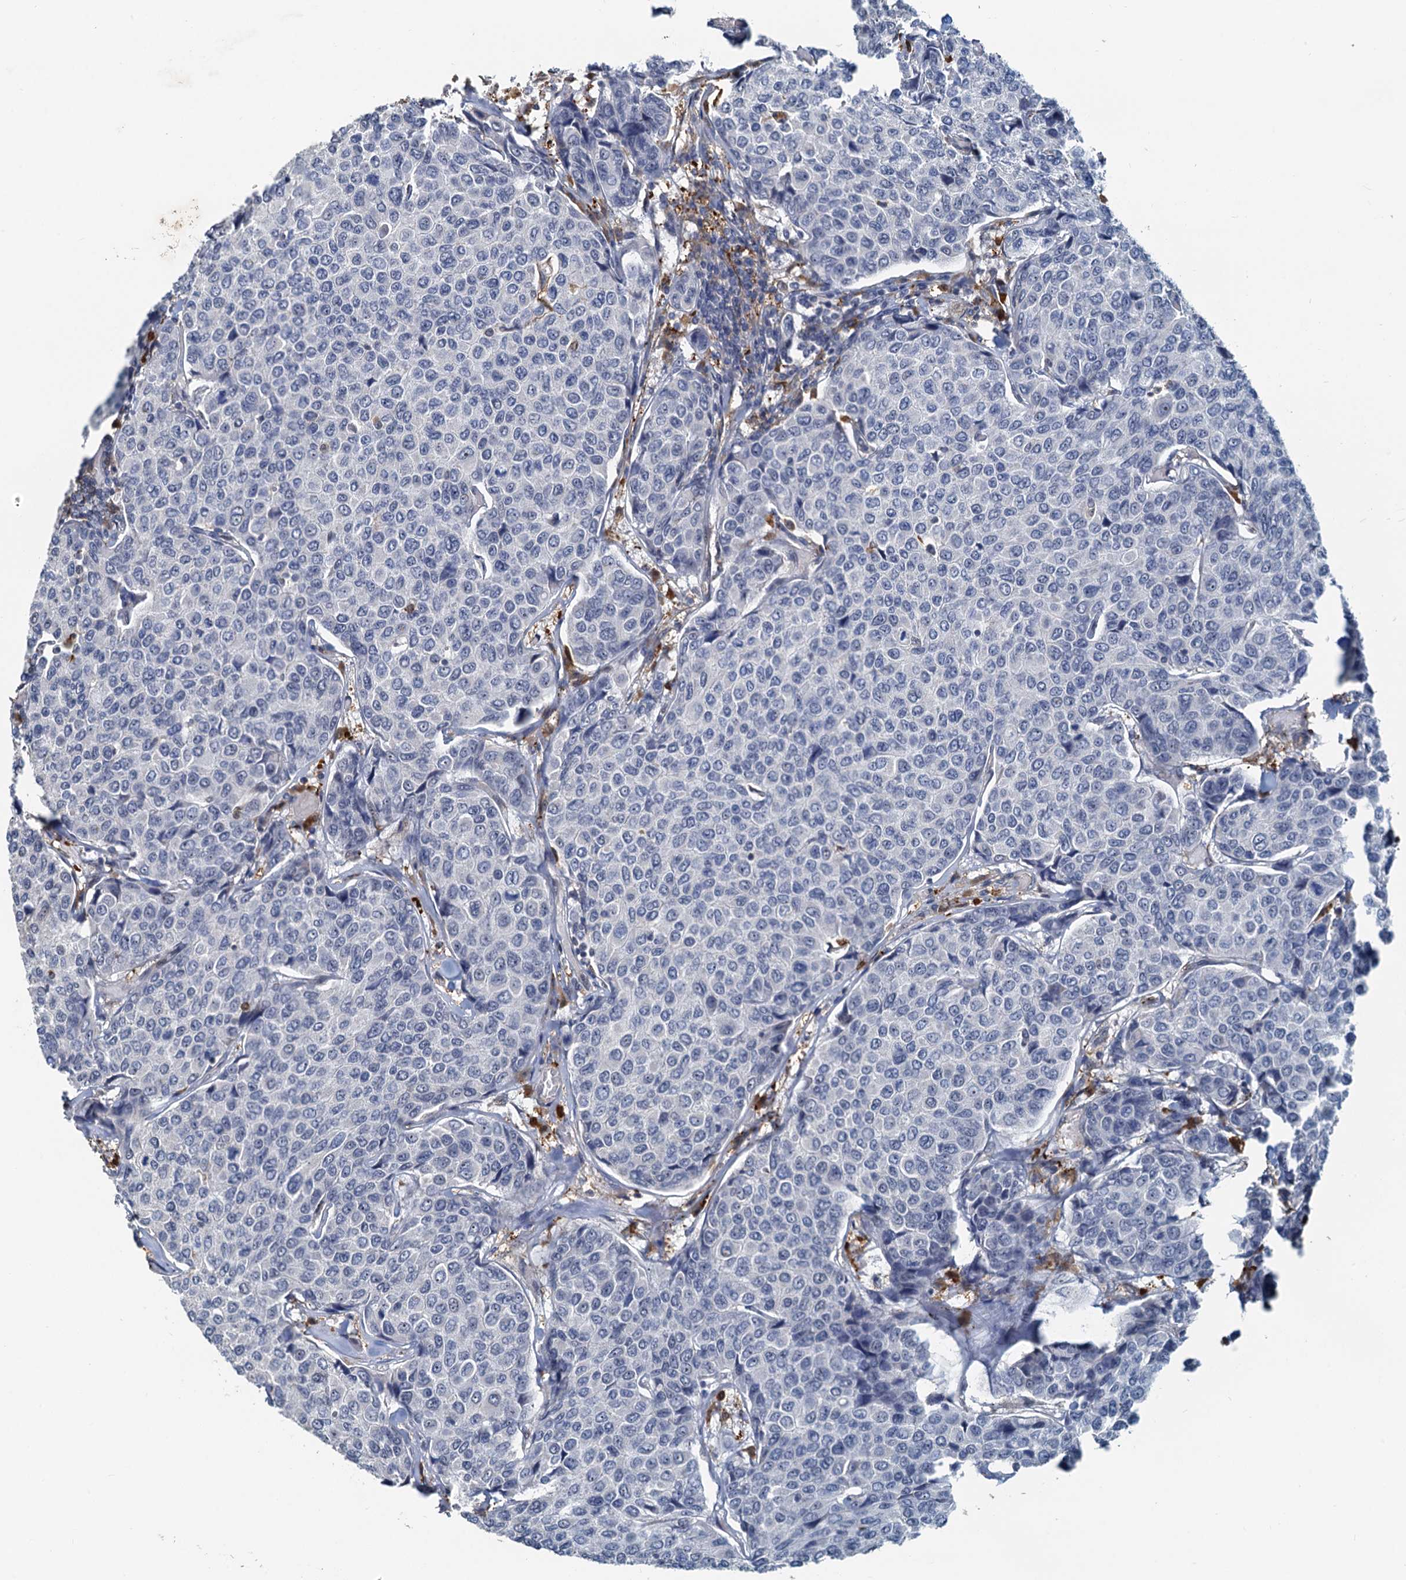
{"staining": {"intensity": "negative", "quantity": "none", "location": "none"}, "tissue": "breast cancer", "cell_type": "Tumor cells", "image_type": "cancer", "snomed": [{"axis": "morphology", "description": "Duct carcinoma"}, {"axis": "topography", "description": "Breast"}], "caption": "This is an immunohistochemistry (IHC) micrograph of human breast intraductal carcinoma. There is no expression in tumor cells.", "gene": "SPINDOC", "patient": {"sex": "female", "age": 55}}